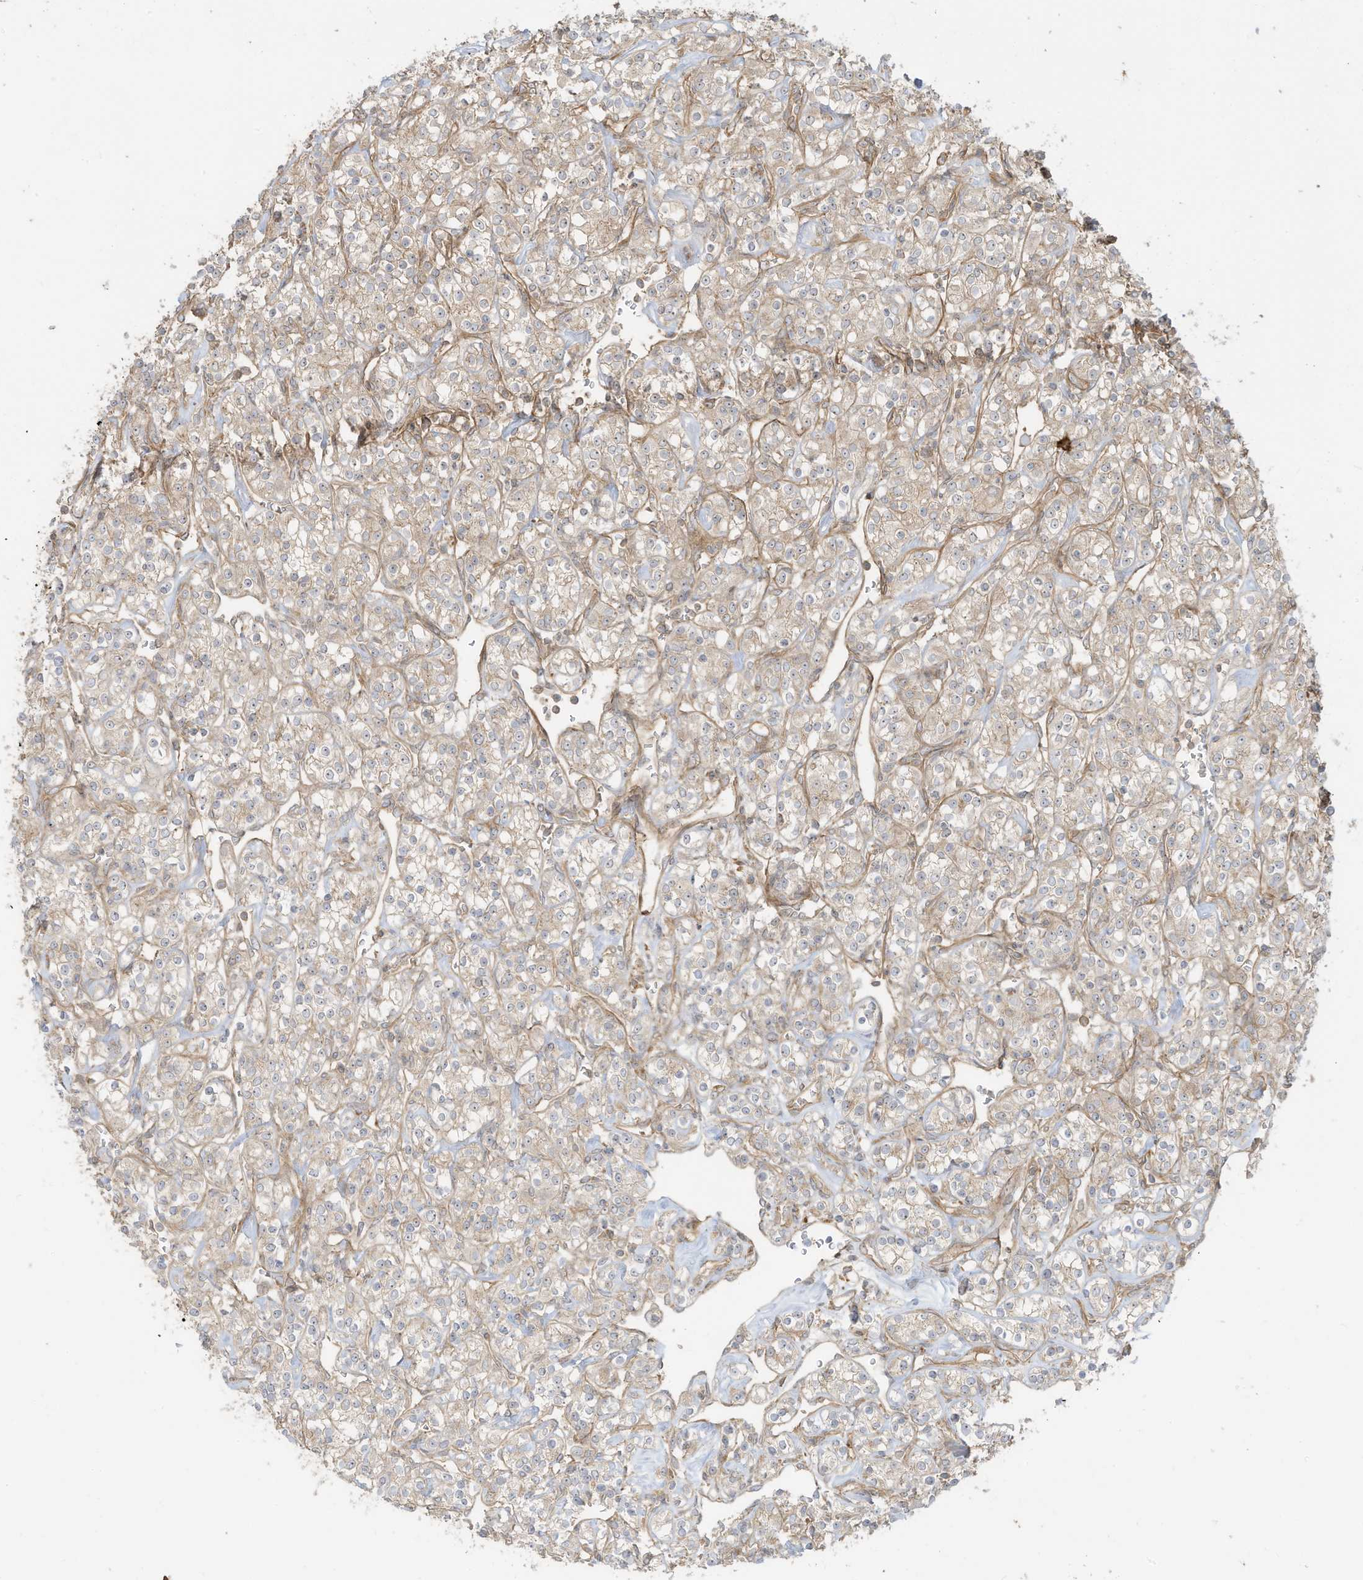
{"staining": {"intensity": "weak", "quantity": "25%-75%", "location": "cytoplasmic/membranous"}, "tissue": "renal cancer", "cell_type": "Tumor cells", "image_type": "cancer", "snomed": [{"axis": "morphology", "description": "Adenocarcinoma, NOS"}, {"axis": "topography", "description": "Kidney"}], "caption": "High-magnification brightfield microscopy of renal cancer stained with DAB (3,3'-diaminobenzidine) (brown) and counterstained with hematoxylin (blue). tumor cells exhibit weak cytoplasmic/membranous staining is appreciated in approximately25%-75% of cells.", "gene": "ENTR1", "patient": {"sex": "male", "age": 77}}